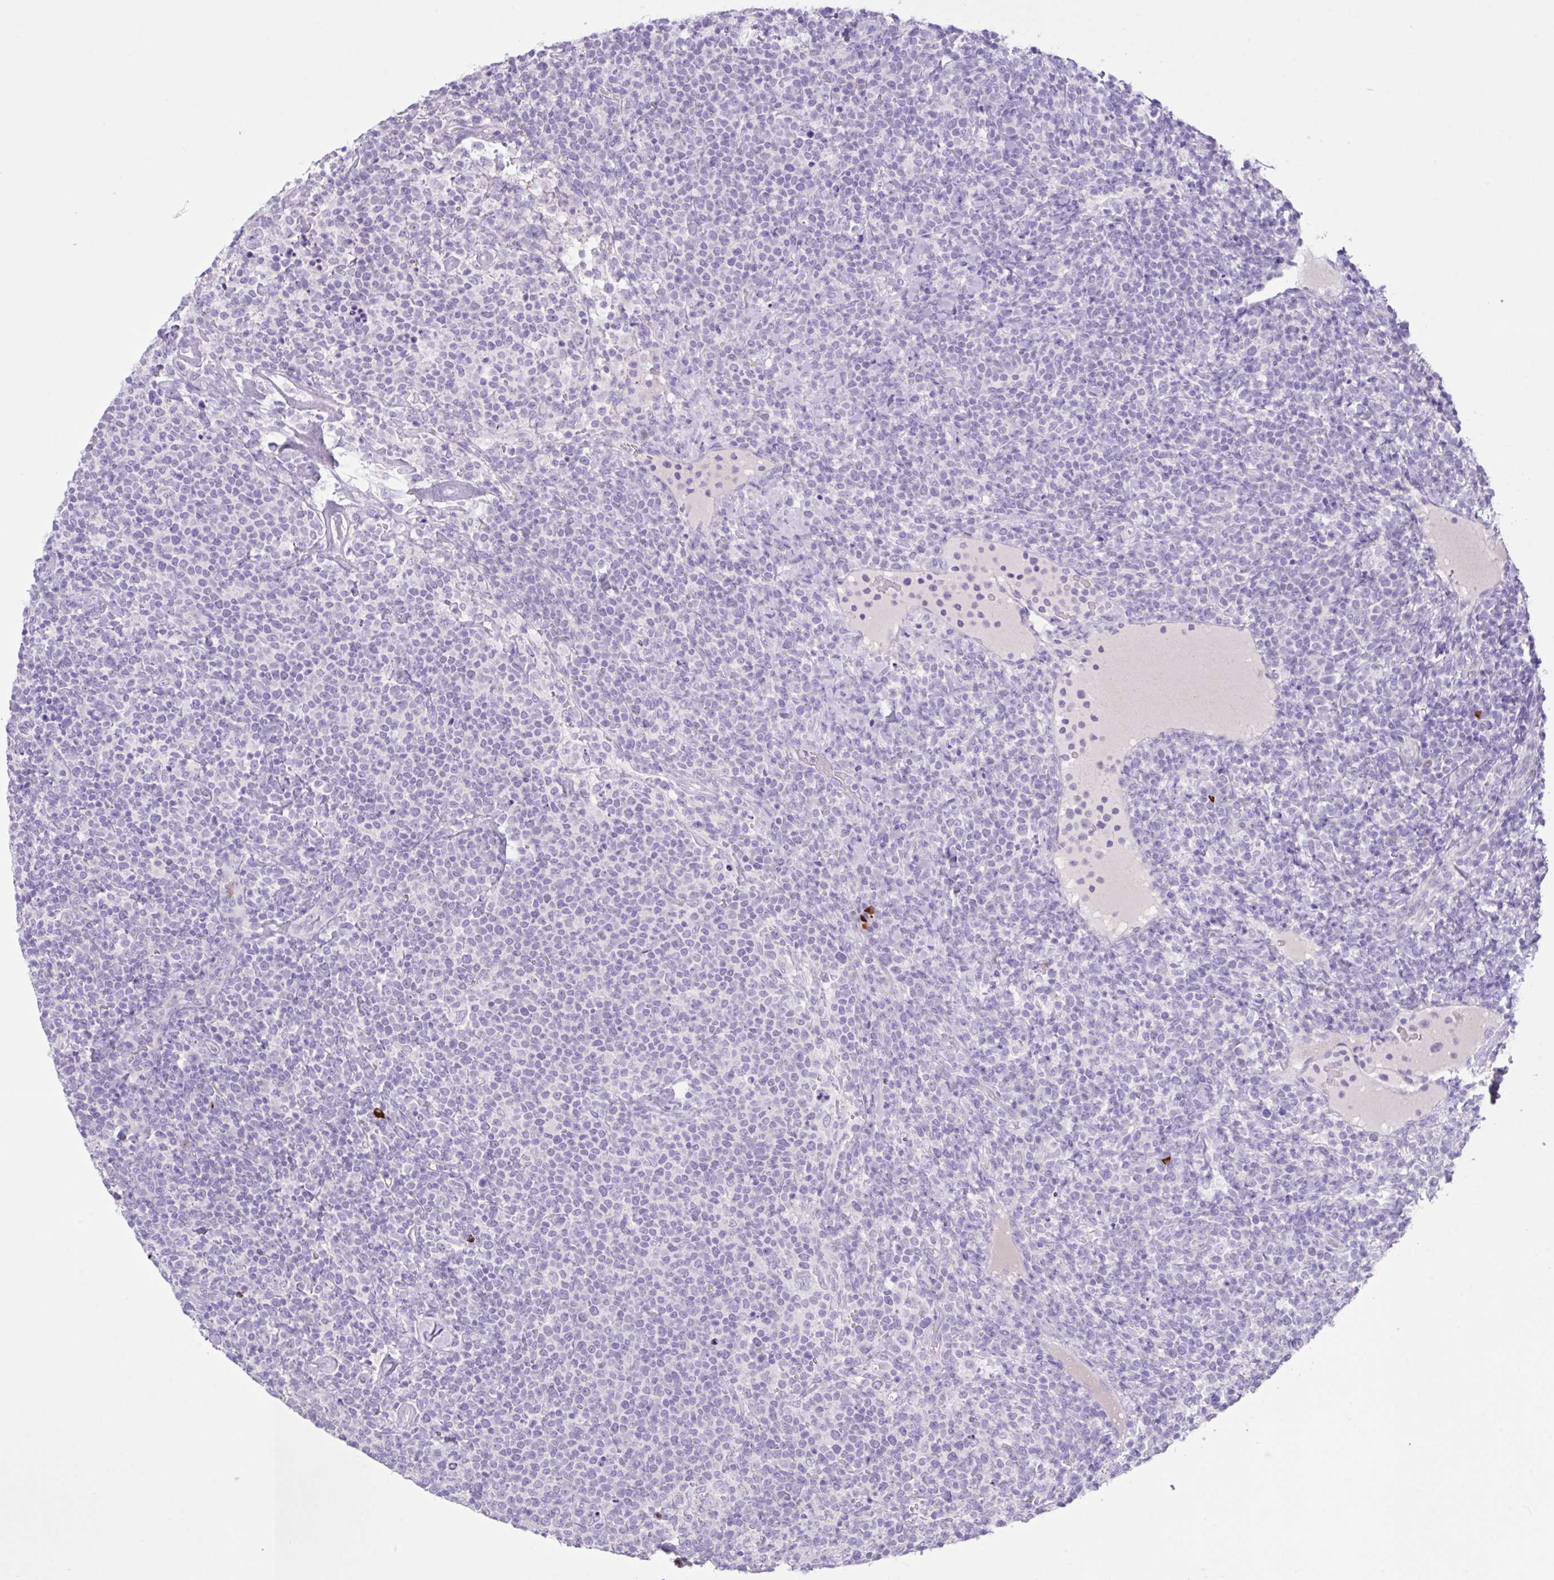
{"staining": {"intensity": "negative", "quantity": "none", "location": "none"}, "tissue": "lymphoma", "cell_type": "Tumor cells", "image_type": "cancer", "snomed": [{"axis": "morphology", "description": "Malignant lymphoma, non-Hodgkin's type, High grade"}, {"axis": "topography", "description": "Lymph node"}], "caption": "Lymphoma was stained to show a protein in brown. There is no significant expression in tumor cells.", "gene": "CST11", "patient": {"sex": "male", "age": 61}}